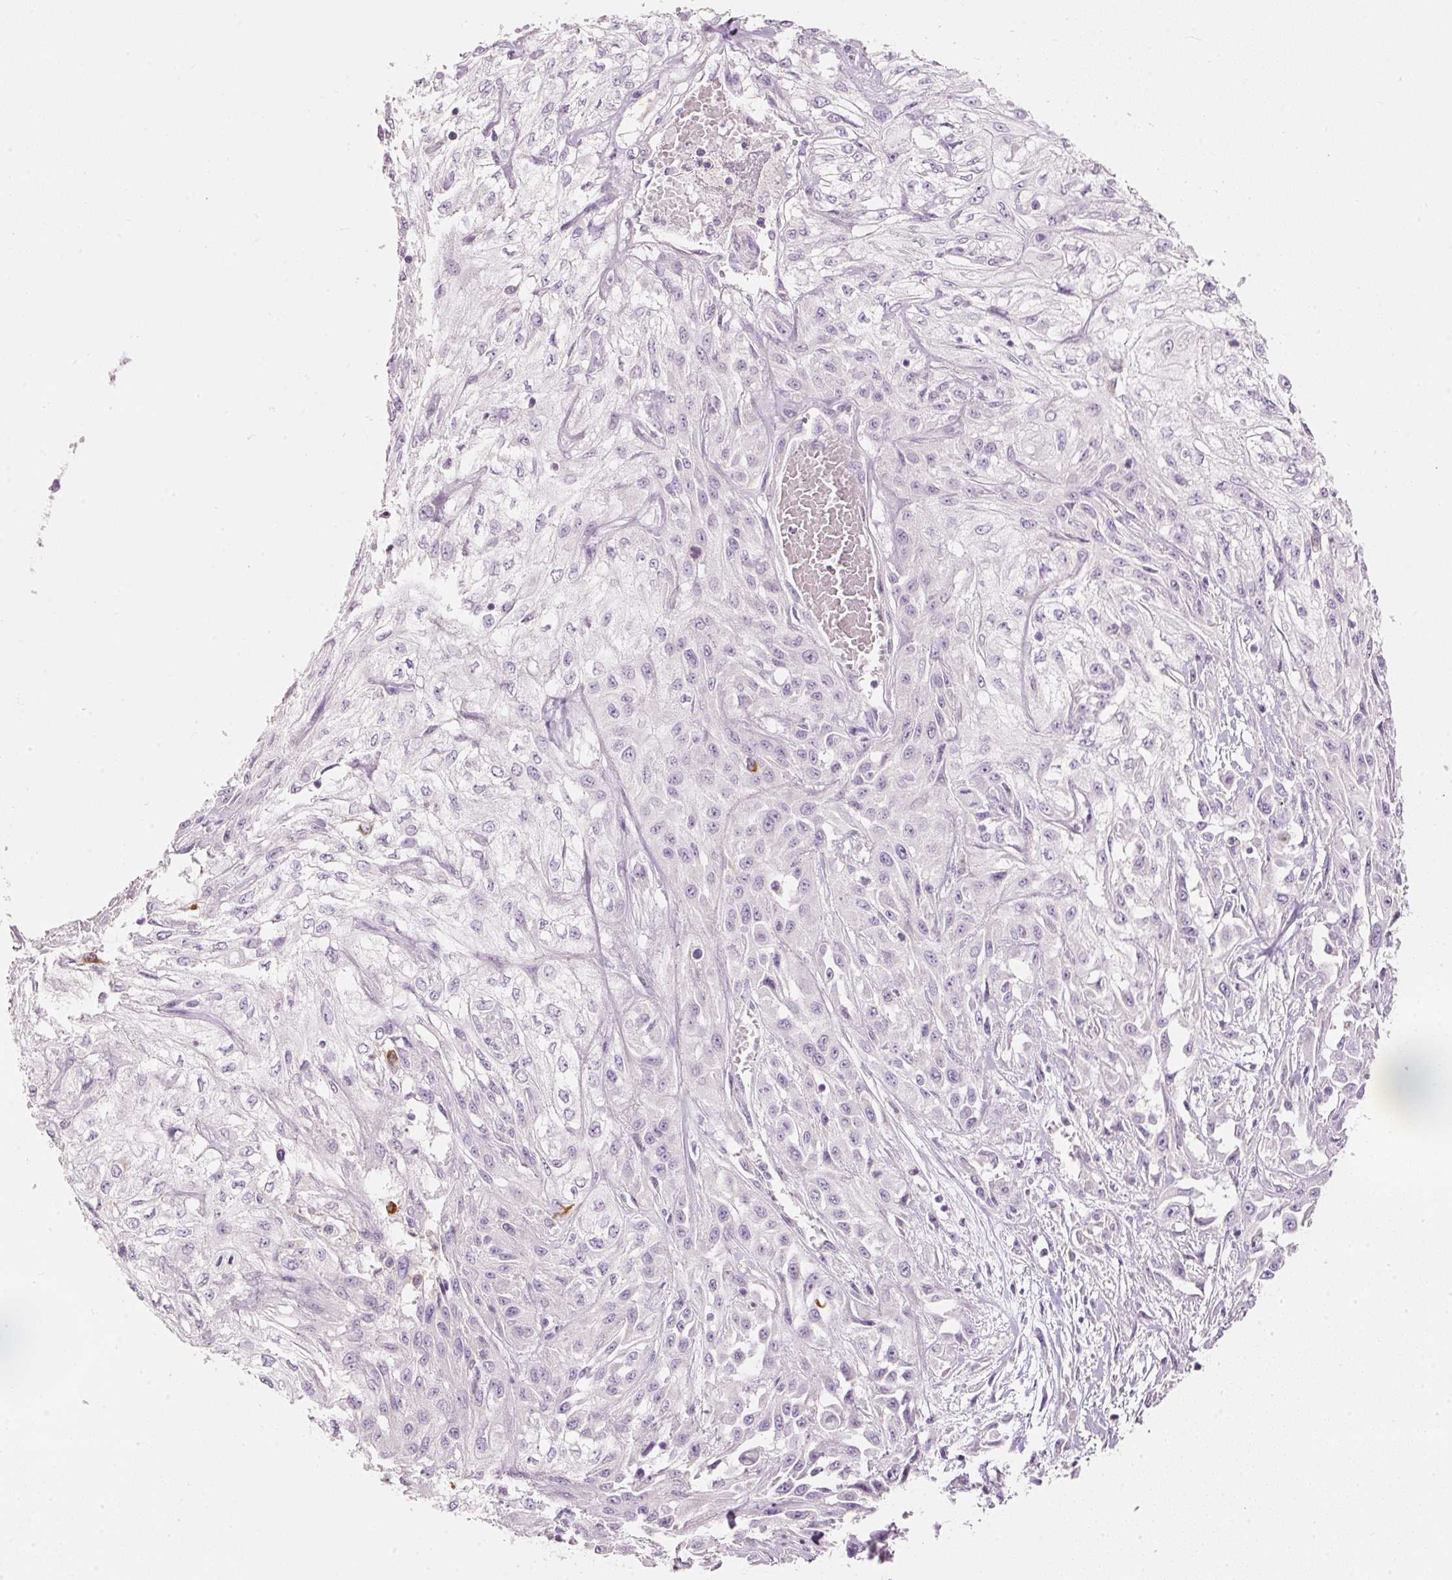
{"staining": {"intensity": "negative", "quantity": "none", "location": "none"}, "tissue": "skin cancer", "cell_type": "Tumor cells", "image_type": "cancer", "snomed": [{"axis": "morphology", "description": "Squamous cell carcinoma, NOS"}, {"axis": "morphology", "description": "Squamous cell carcinoma, metastatic, NOS"}, {"axis": "topography", "description": "Skin"}, {"axis": "topography", "description": "Lymph node"}], "caption": "The photomicrograph reveals no staining of tumor cells in skin squamous cell carcinoma.", "gene": "MTHFD2", "patient": {"sex": "male", "age": 75}}